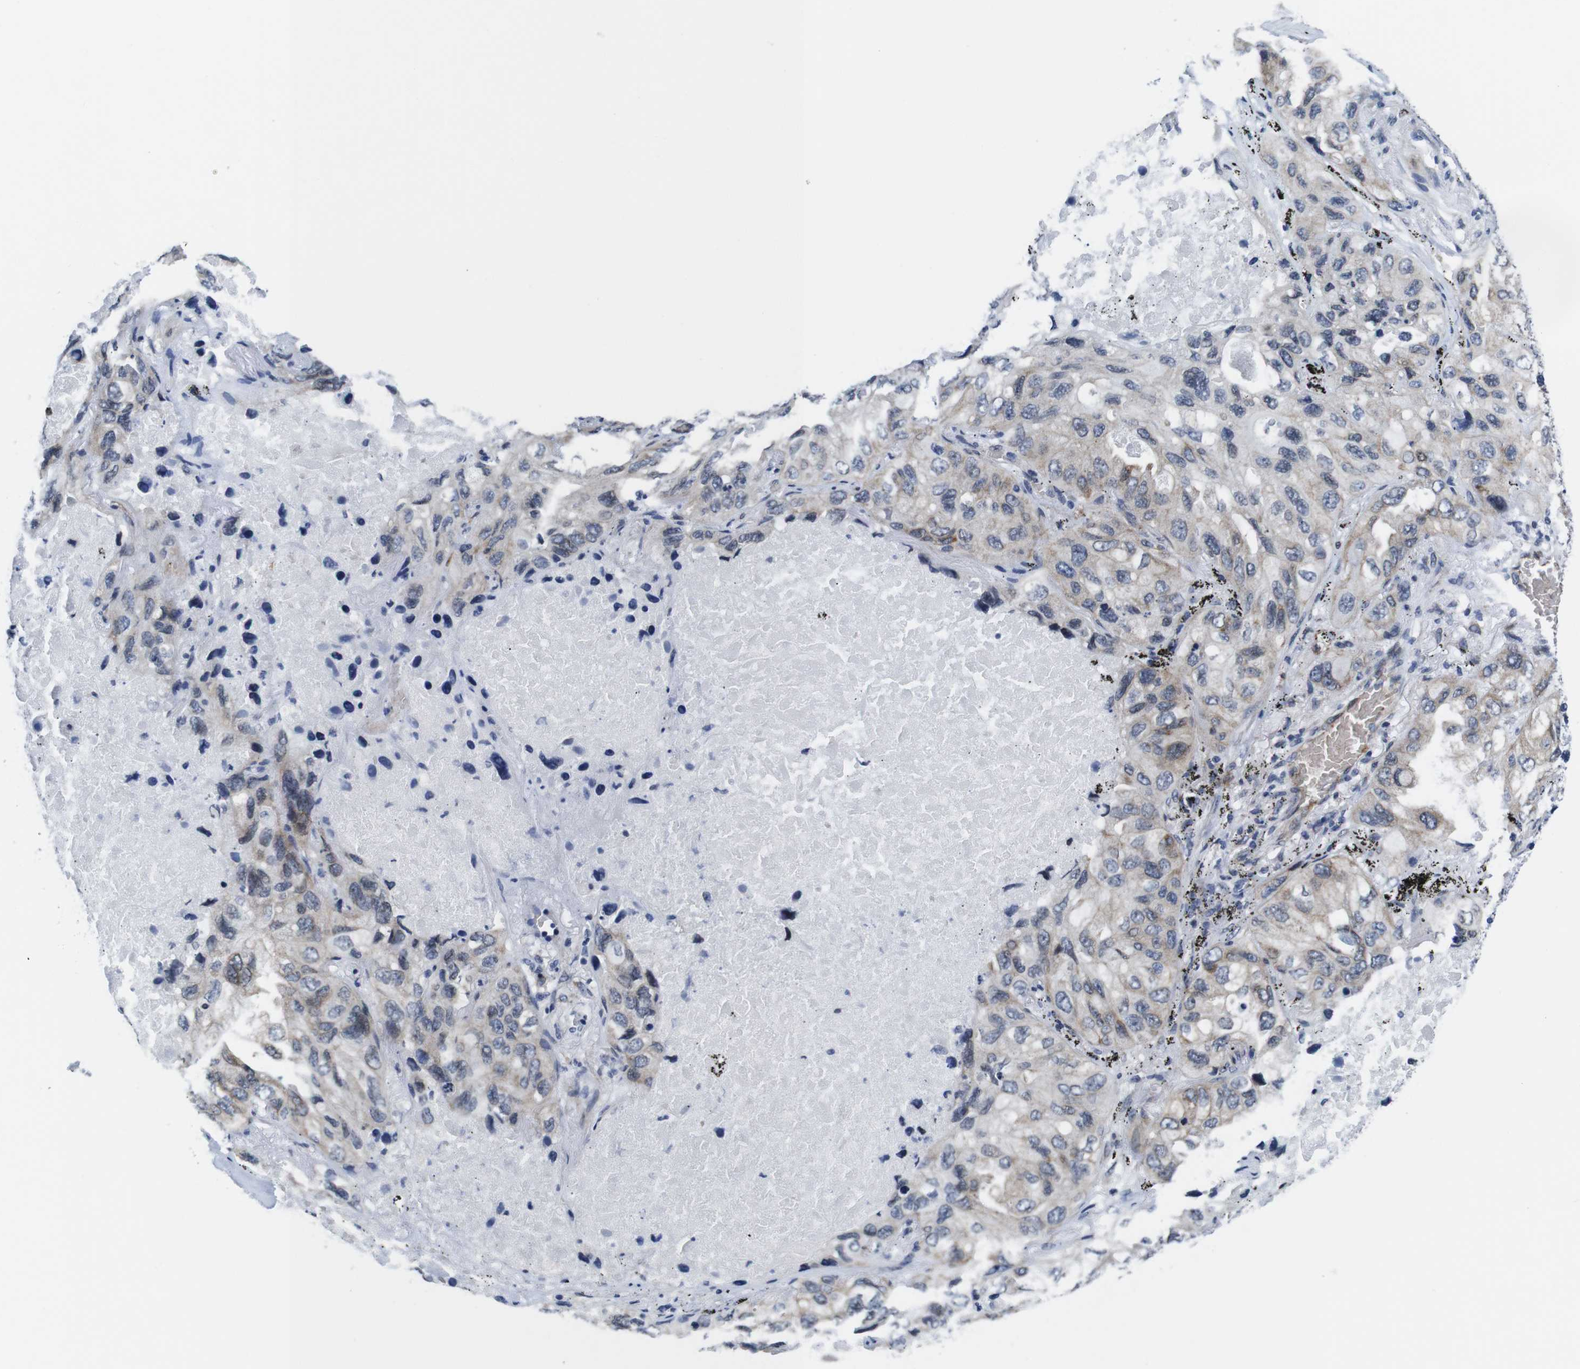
{"staining": {"intensity": "weak", "quantity": "25%-75%", "location": "cytoplasmic/membranous"}, "tissue": "lung cancer", "cell_type": "Tumor cells", "image_type": "cancer", "snomed": [{"axis": "morphology", "description": "Squamous cell carcinoma, NOS"}, {"axis": "topography", "description": "Lung"}], "caption": "Lung squamous cell carcinoma stained with DAB (3,3'-diaminobenzidine) immunohistochemistry (IHC) exhibits low levels of weak cytoplasmic/membranous positivity in approximately 25%-75% of tumor cells. The staining is performed using DAB (3,3'-diaminobenzidine) brown chromogen to label protein expression. The nuclei are counter-stained blue using hematoxylin.", "gene": "SOCS3", "patient": {"sex": "female", "age": 73}}